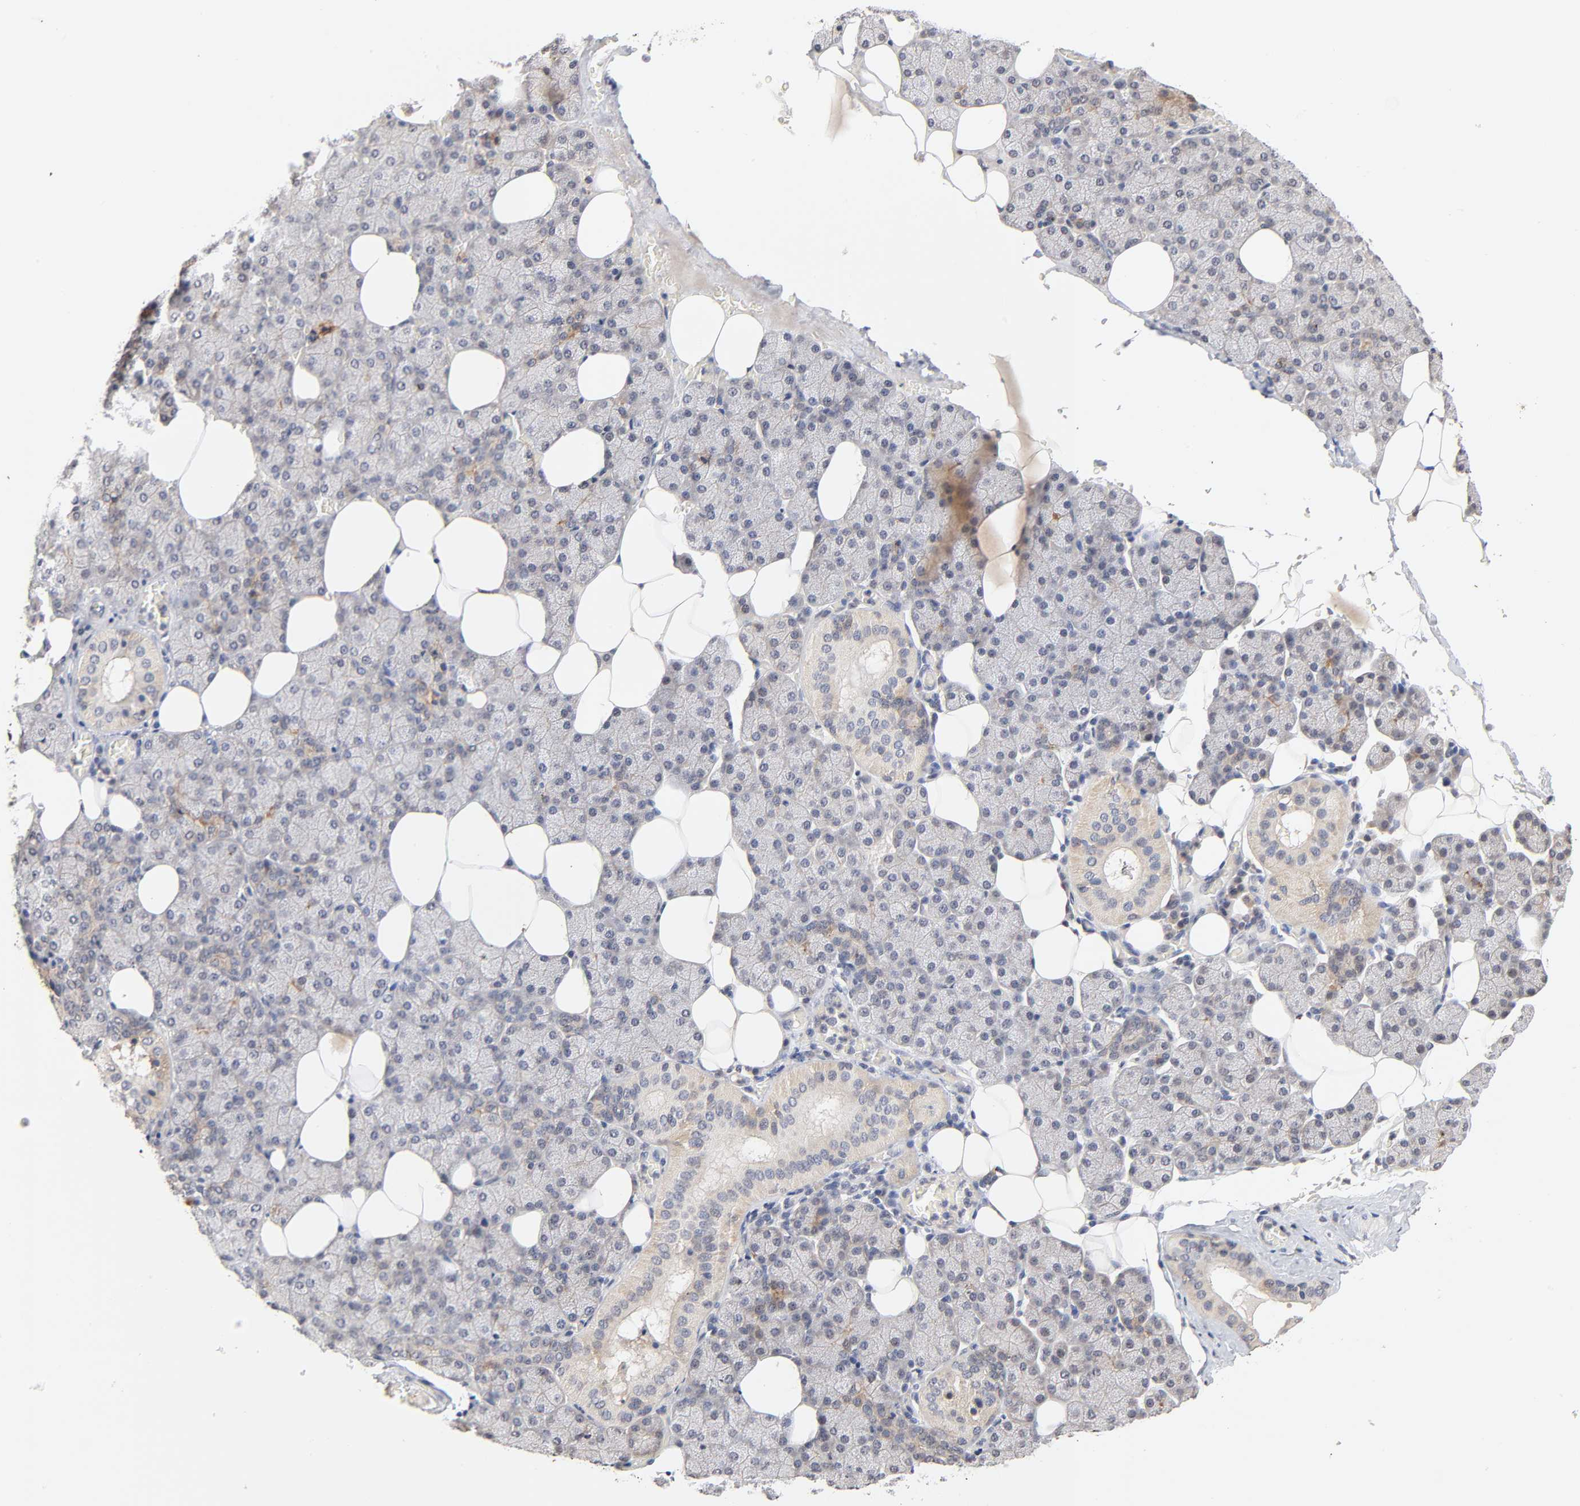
{"staining": {"intensity": "weak", "quantity": "<25%", "location": "cytoplasmic/membranous"}, "tissue": "salivary gland", "cell_type": "Glandular cells", "image_type": "normal", "snomed": [{"axis": "morphology", "description": "Normal tissue, NOS"}, {"axis": "topography", "description": "Lymph node"}, {"axis": "topography", "description": "Salivary gland"}], "caption": "DAB (3,3'-diaminobenzidine) immunohistochemical staining of normal salivary gland displays no significant expression in glandular cells.", "gene": "CXADR", "patient": {"sex": "male", "age": 8}}